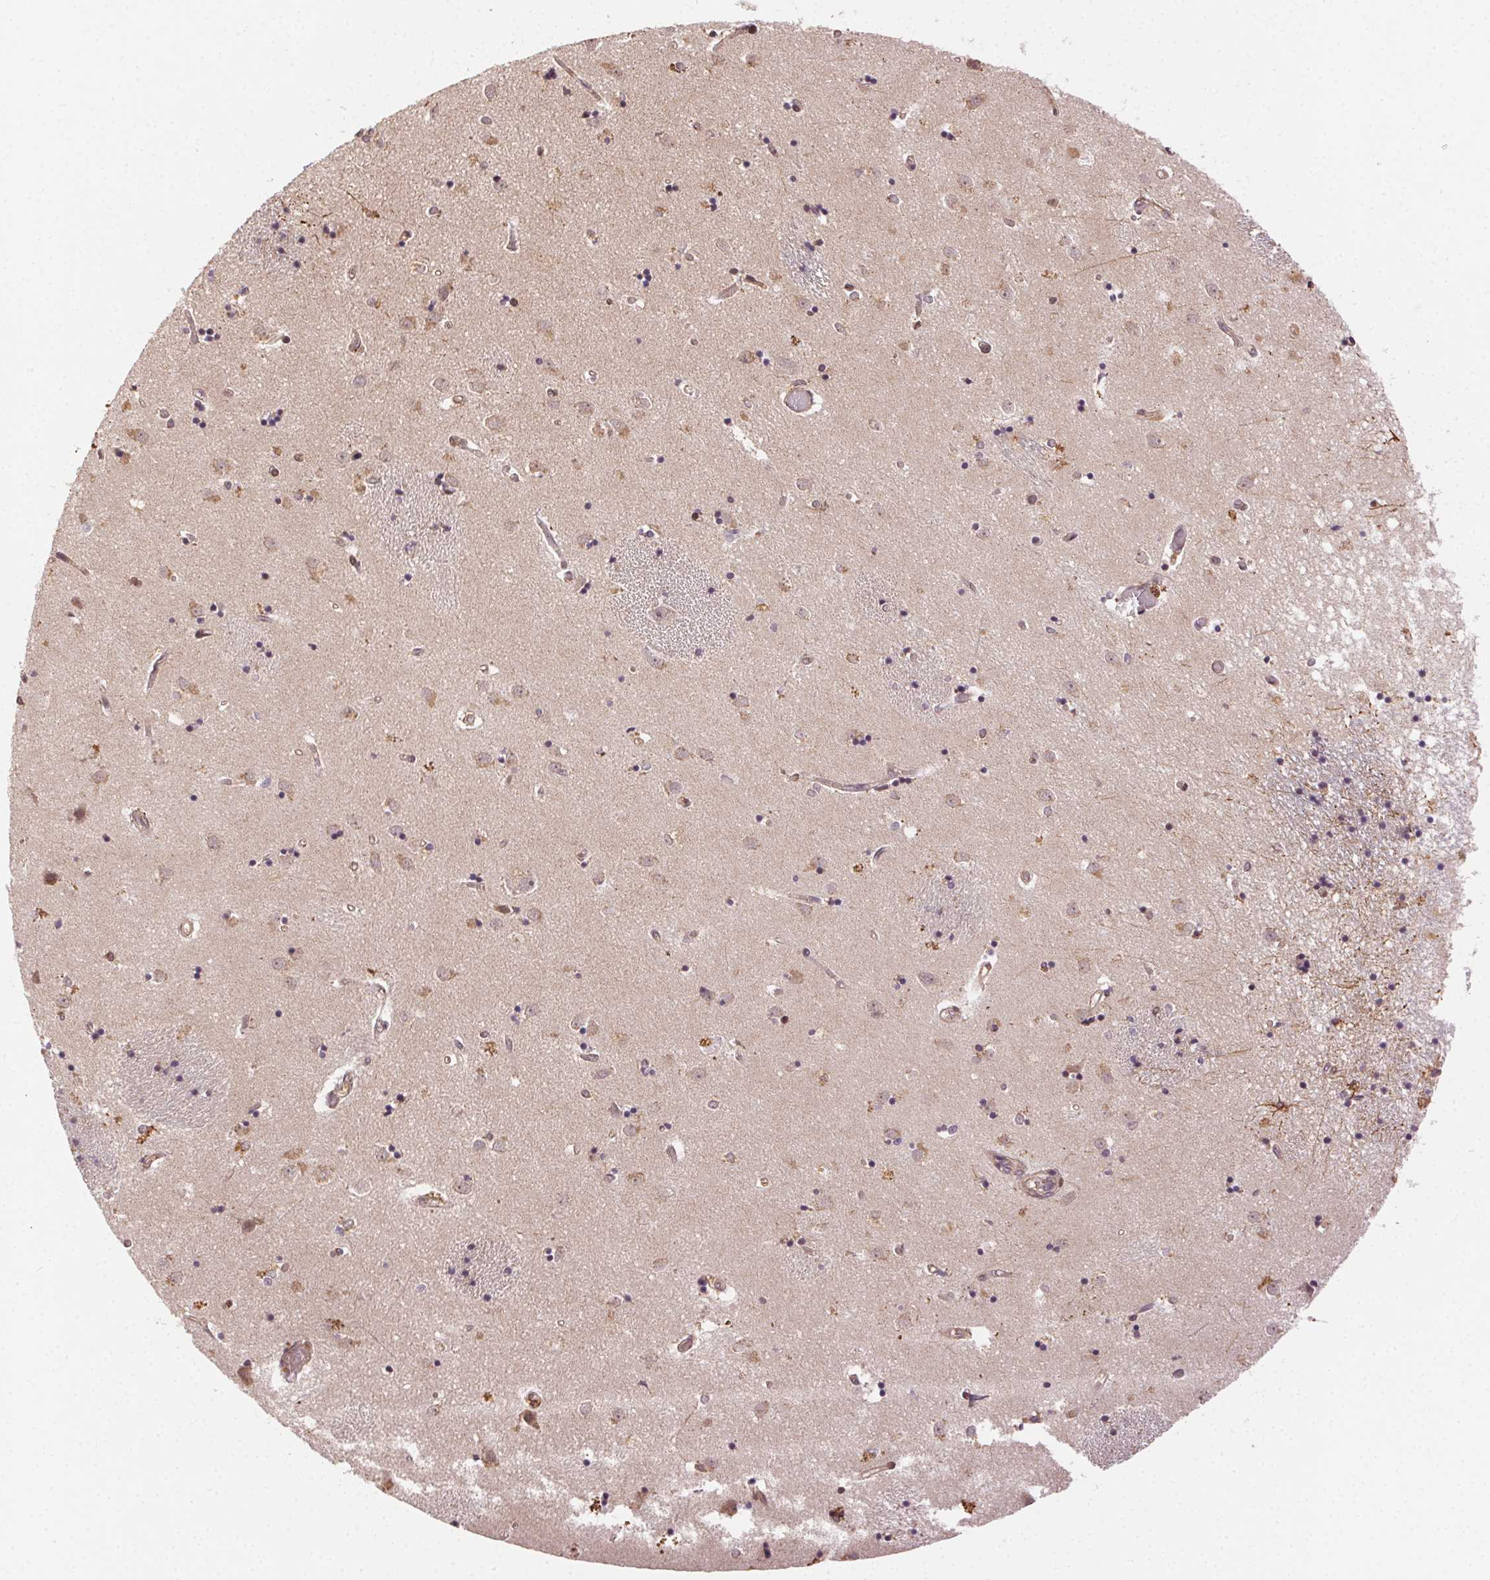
{"staining": {"intensity": "moderate", "quantity": "25%-75%", "location": "cytoplasmic/membranous"}, "tissue": "caudate", "cell_type": "Glial cells", "image_type": "normal", "snomed": [{"axis": "morphology", "description": "Normal tissue, NOS"}, {"axis": "topography", "description": "Lateral ventricle wall"}], "caption": "Unremarkable caudate demonstrates moderate cytoplasmic/membranous expression in about 25%-75% of glial cells, visualized by immunohistochemistry. (Stains: DAB (3,3'-diaminobenzidine) in brown, nuclei in blue, Microscopy: brightfield microscopy at high magnification).", "gene": "KLHL15", "patient": {"sex": "male", "age": 54}}